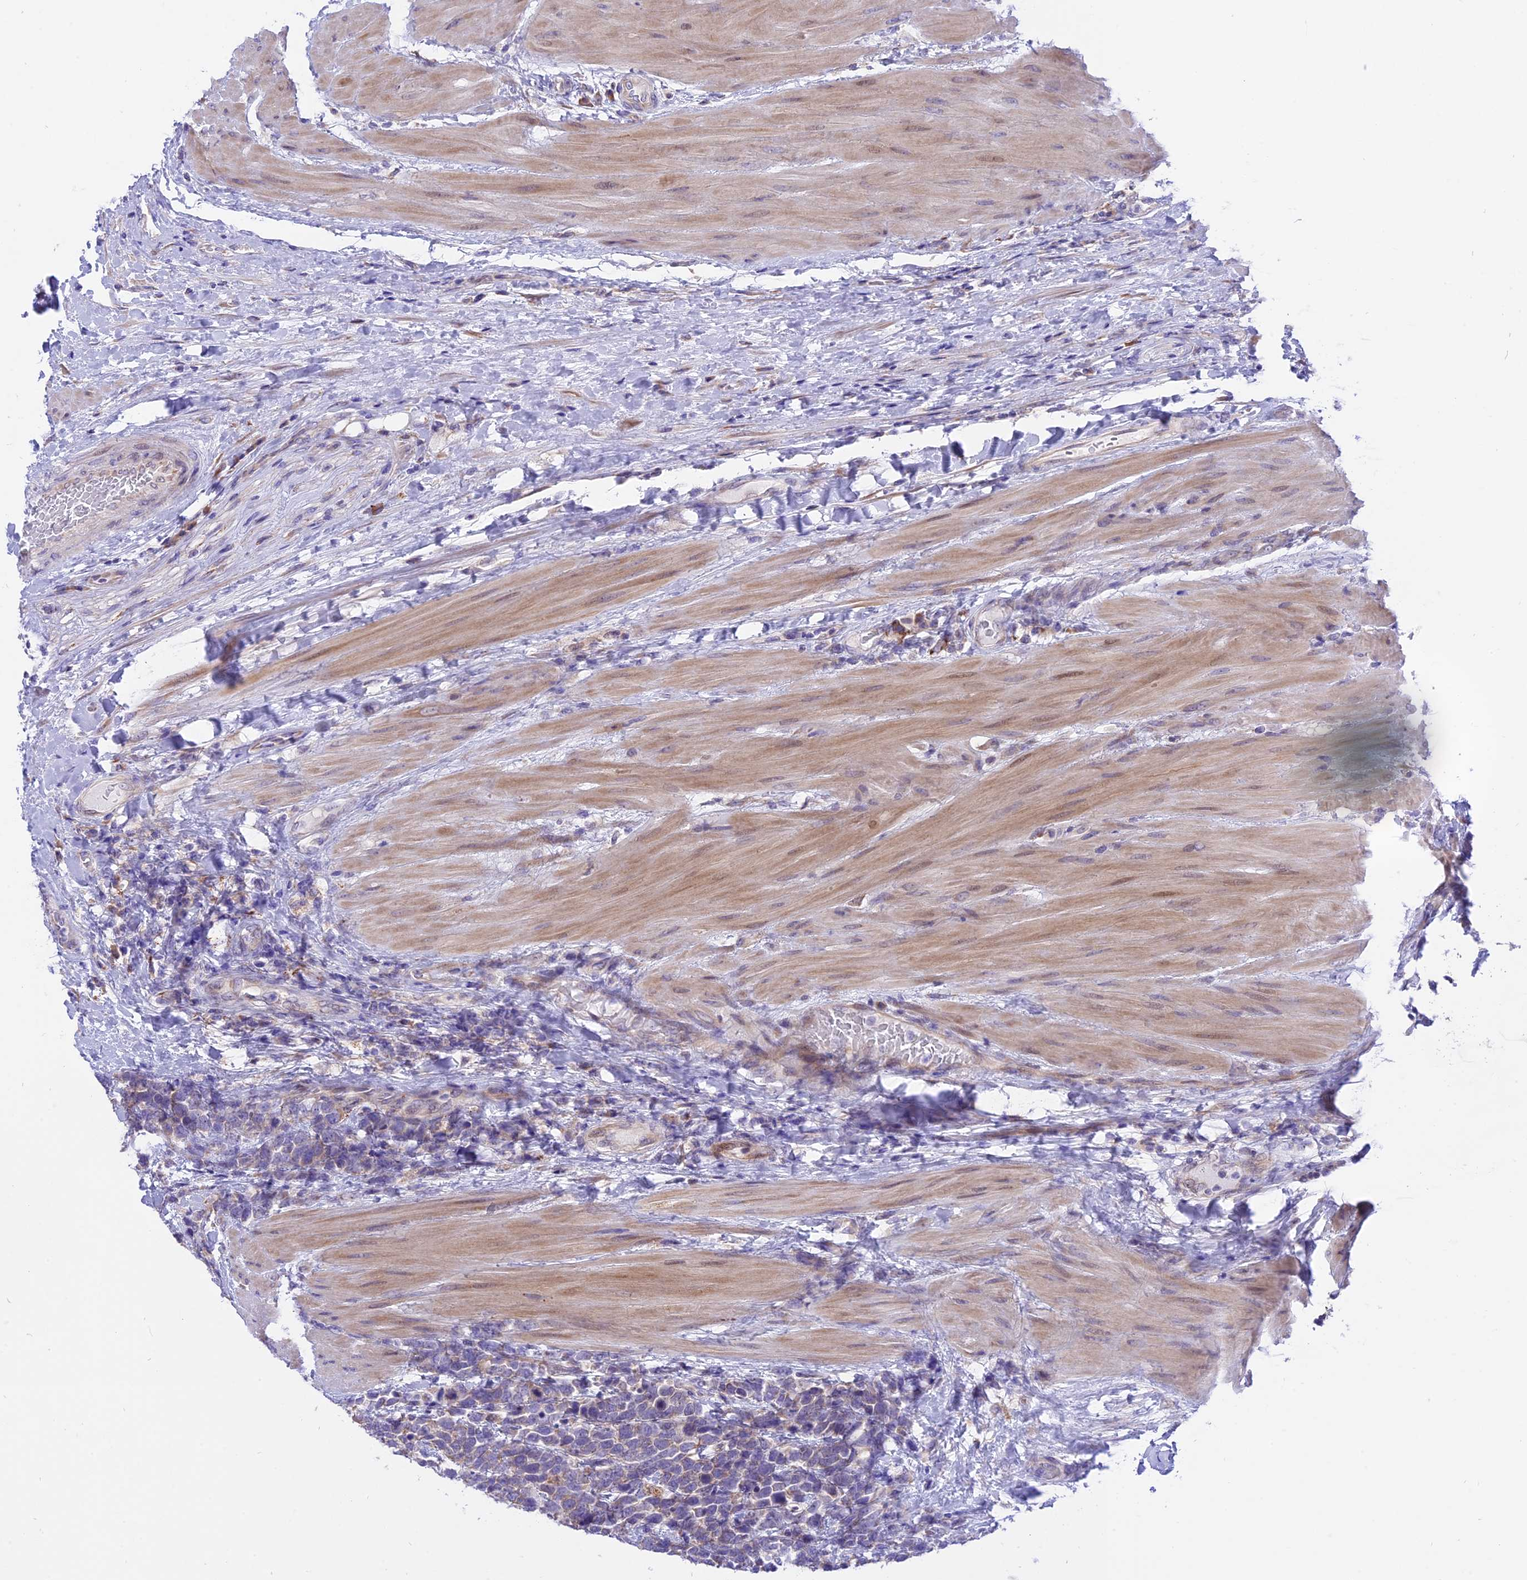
{"staining": {"intensity": "weak", "quantity": "<25%", "location": "cytoplasmic/membranous"}, "tissue": "urothelial cancer", "cell_type": "Tumor cells", "image_type": "cancer", "snomed": [{"axis": "morphology", "description": "Urothelial carcinoma, High grade"}, {"axis": "topography", "description": "Urinary bladder"}], "caption": "There is no significant staining in tumor cells of urothelial cancer. (DAB (3,3'-diaminobenzidine) immunohistochemistry visualized using brightfield microscopy, high magnification).", "gene": "ARMCX6", "patient": {"sex": "female", "age": 82}}